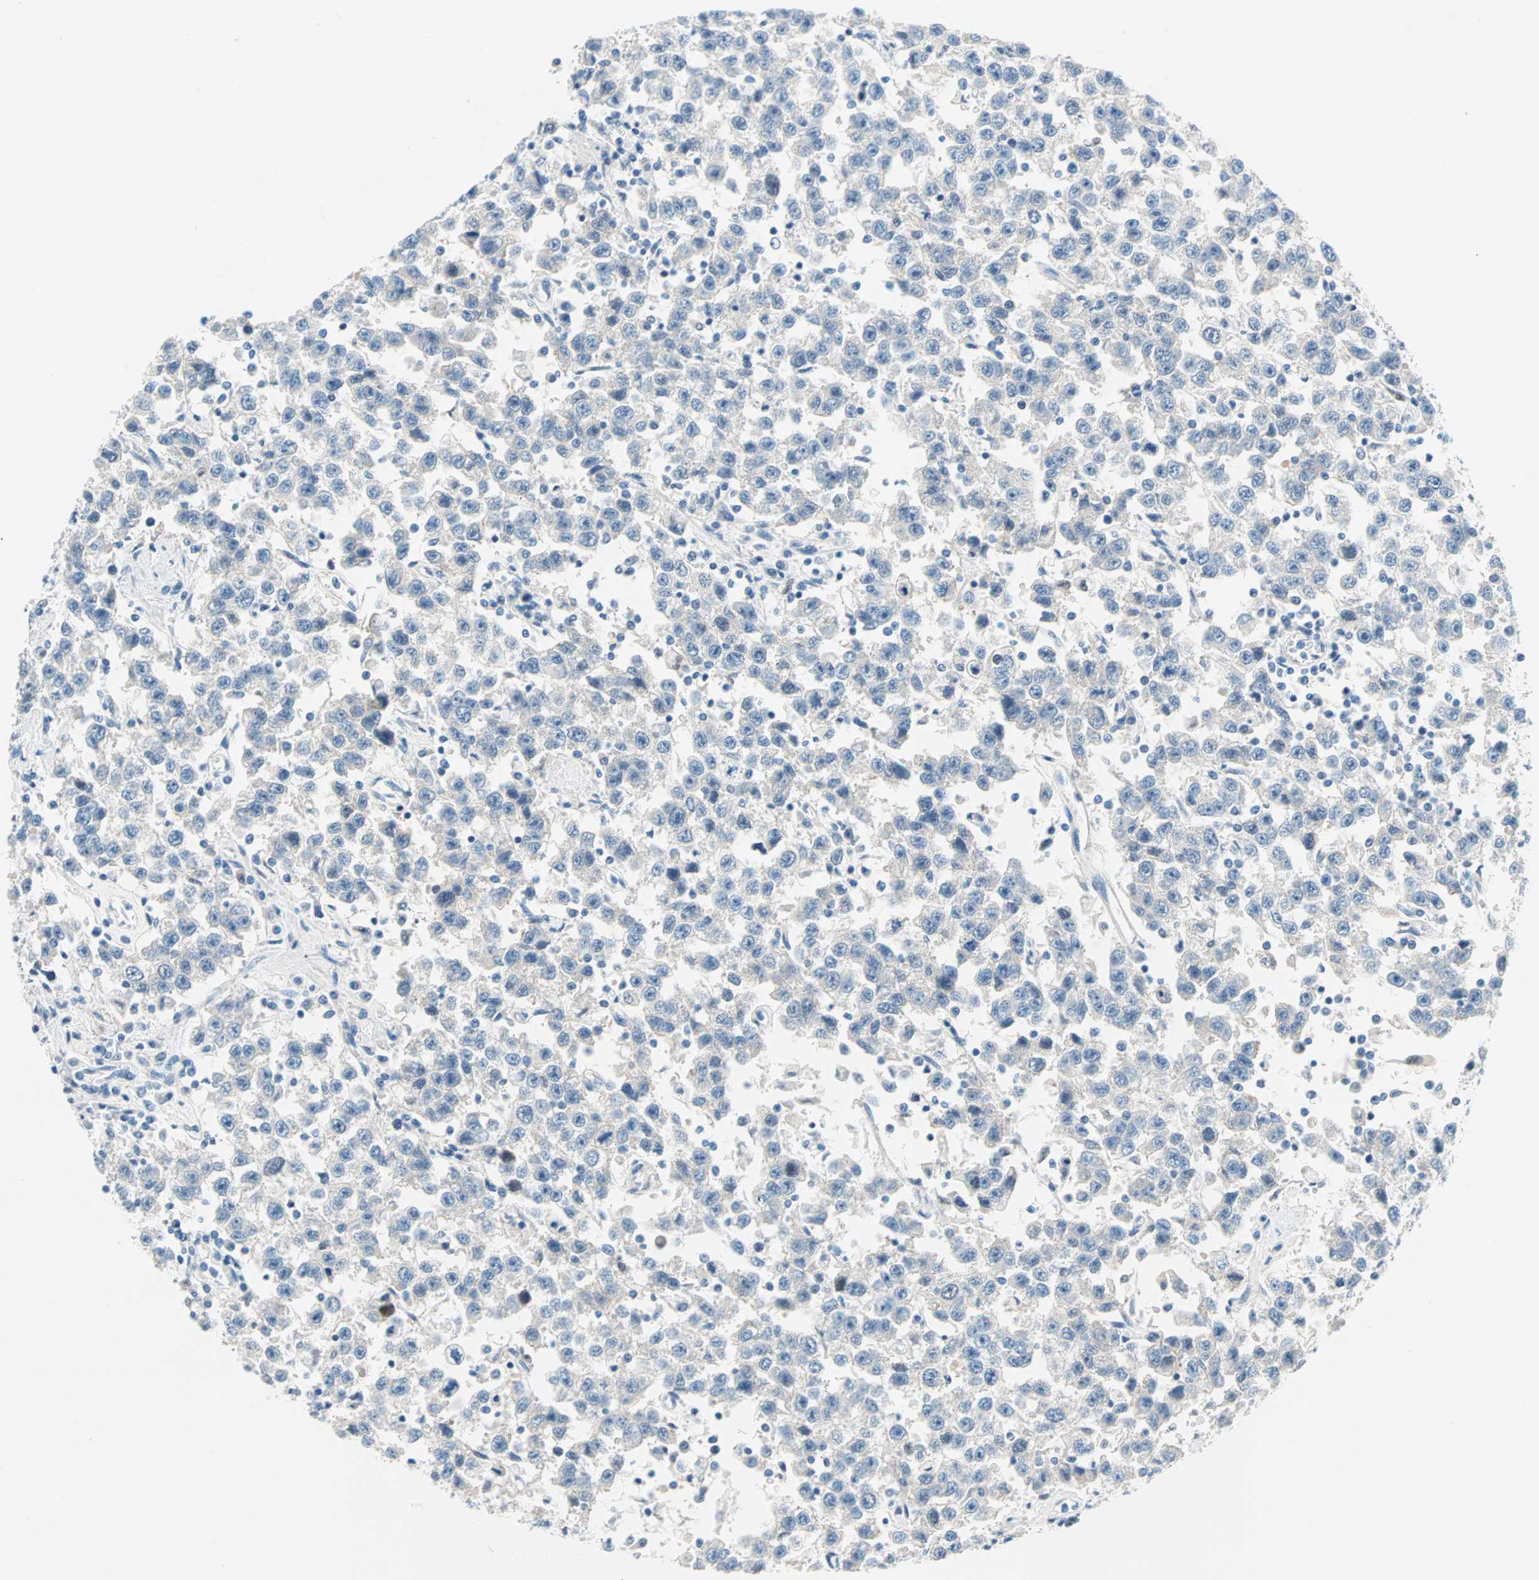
{"staining": {"intensity": "negative", "quantity": "none", "location": "none"}, "tissue": "testis cancer", "cell_type": "Tumor cells", "image_type": "cancer", "snomed": [{"axis": "morphology", "description": "Seminoma, NOS"}, {"axis": "topography", "description": "Testis"}], "caption": "Photomicrograph shows no significant protein positivity in tumor cells of testis cancer.", "gene": "TMEM163", "patient": {"sex": "male", "age": 41}}